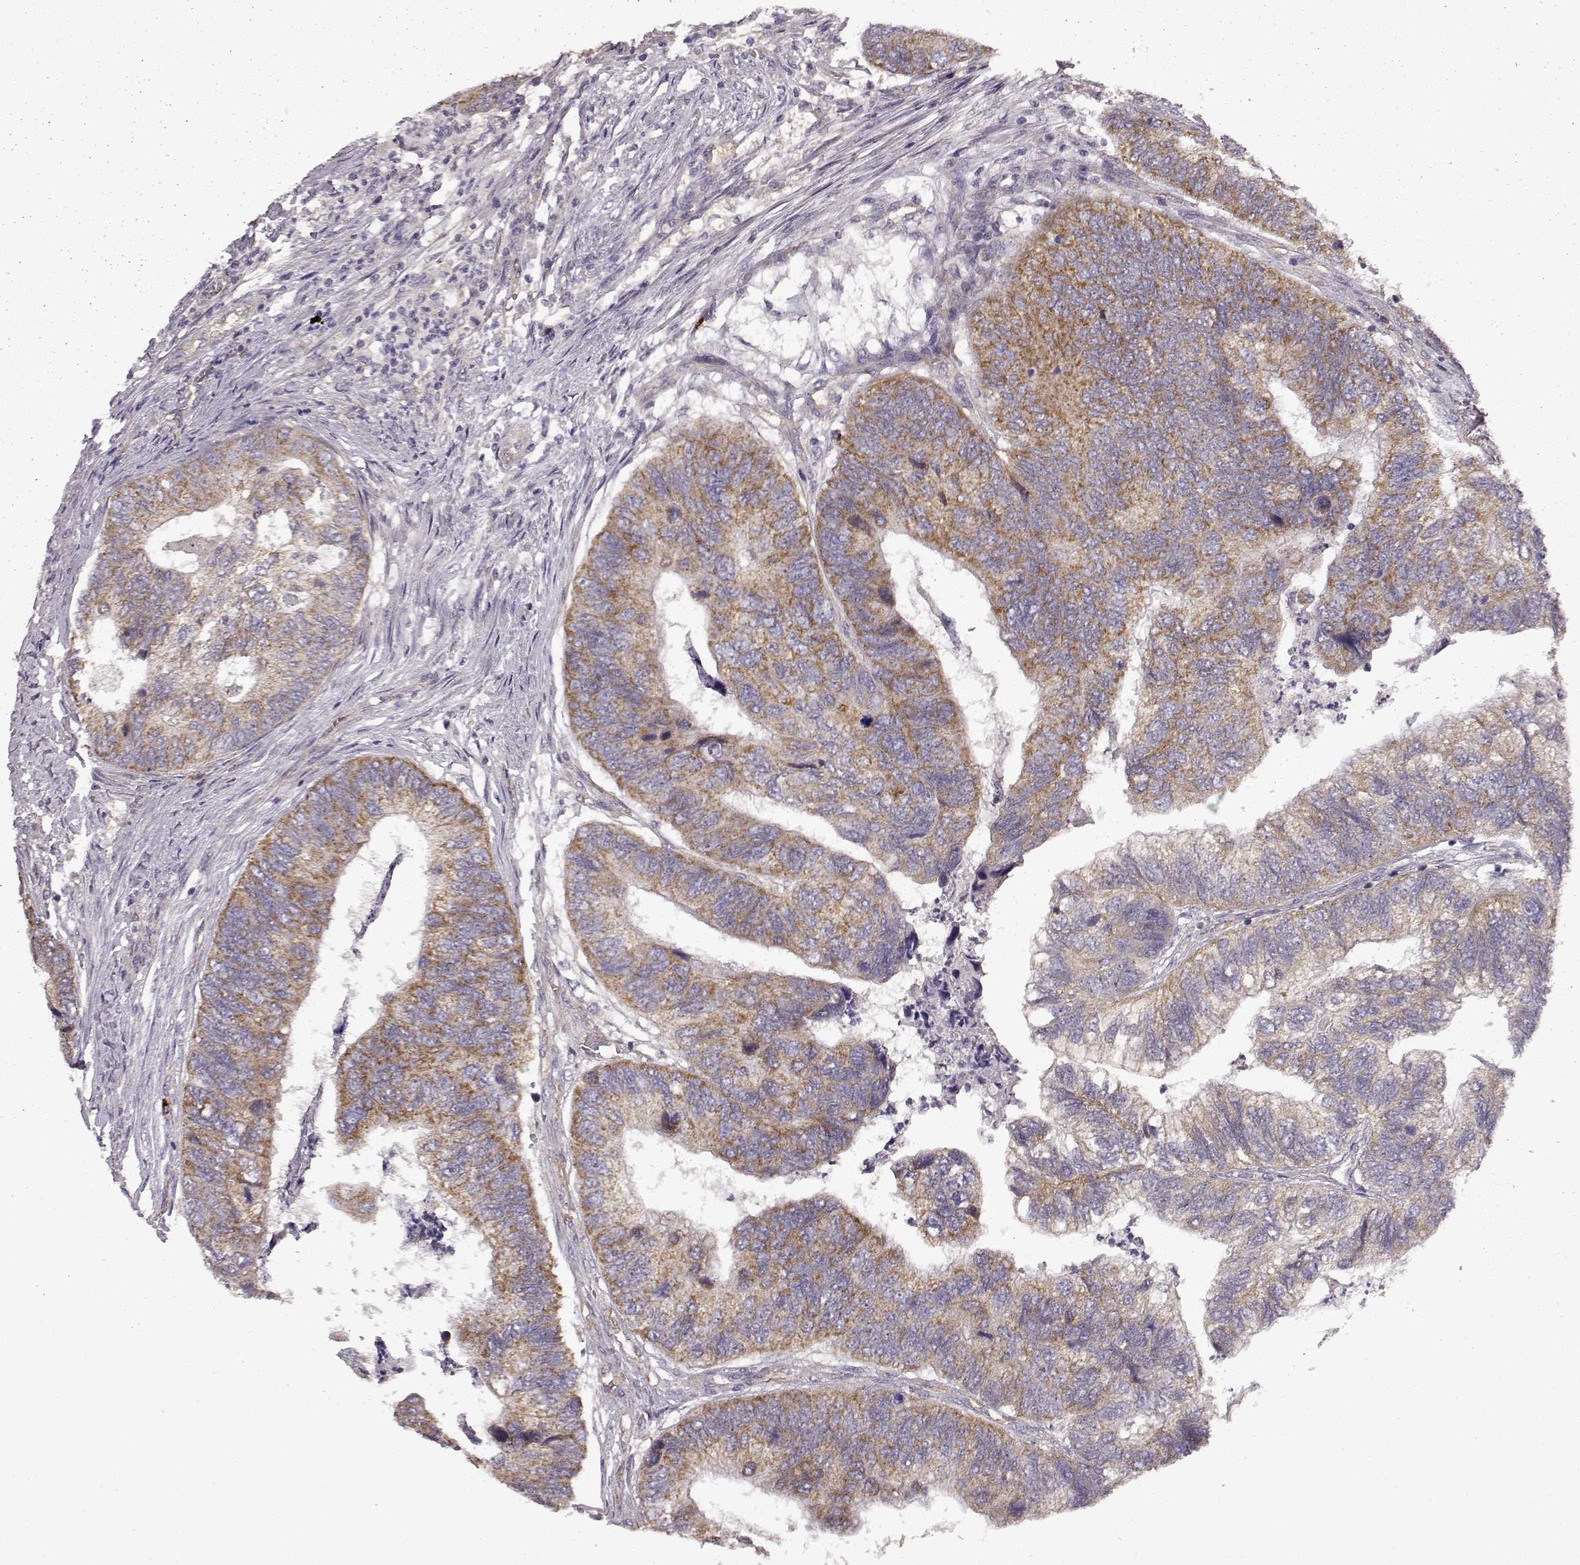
{"staining": {"intensity": "moderate", "quantity": ">75%", "location": "cytoplasmic/membranous"}, "tissue": "colorectal cancer", "cell_type": "Tumor cells", "image_type": "cancer", "snomed": [{"axis": "morphology", "description": "Adenocarcinoma, NOS"}, {"axis": "topography", "description": "Colon"}], "caption": "Immunohistochemistry (IHC) (DAB (3,3'-diaminobenzidine)) staining of colorectal cancer (adenocarcinoma) shows moderate cytoplasmic/membranous protein positivity in about >75% of tumor cells.", "gene": "ERBB3", "patient": {"sex": "female", "age": 67}}